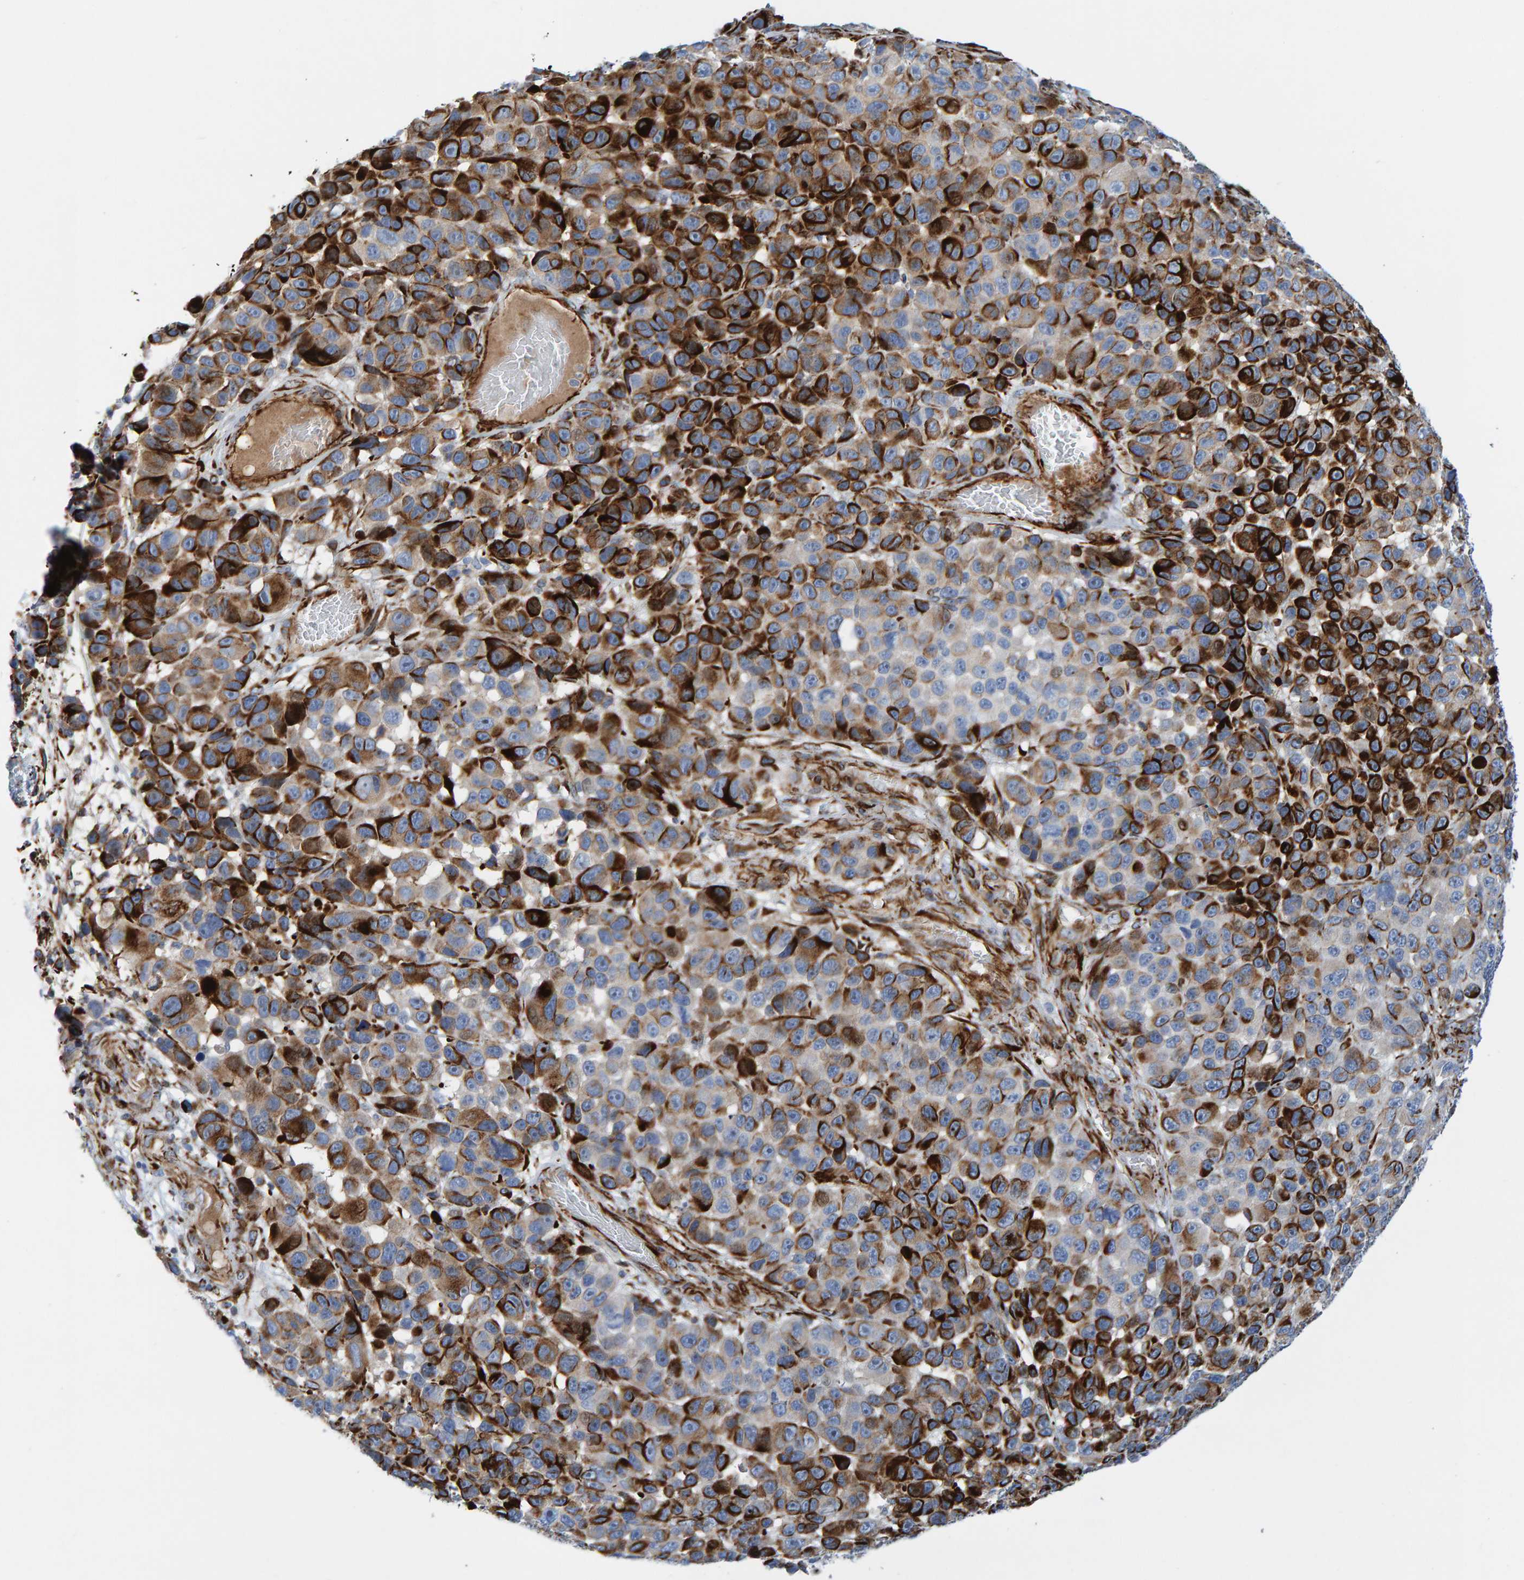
{"staining": {"intensity": "moderate", "quantity": "25%-75%", "location": "cytoplasmic/membranous"}, "tissue": "melanoma", "cell_type": "Tumor cells", "image_type": "cancer", "snomed": [{"axis": "morphology", "description": "Malignant melanoma, NOS"}, {"axis": "topography", "description": "Skin"}], "caption": "Protein expression analysis of melanoma displays moderate cytoplasmic/membranous positivity in approximately 25%-75% of tumor cells. (IHC, brightfield microscopy, high magnification).", "gene": "POLG2", "patient": {"sex": "male", "age": 53}}